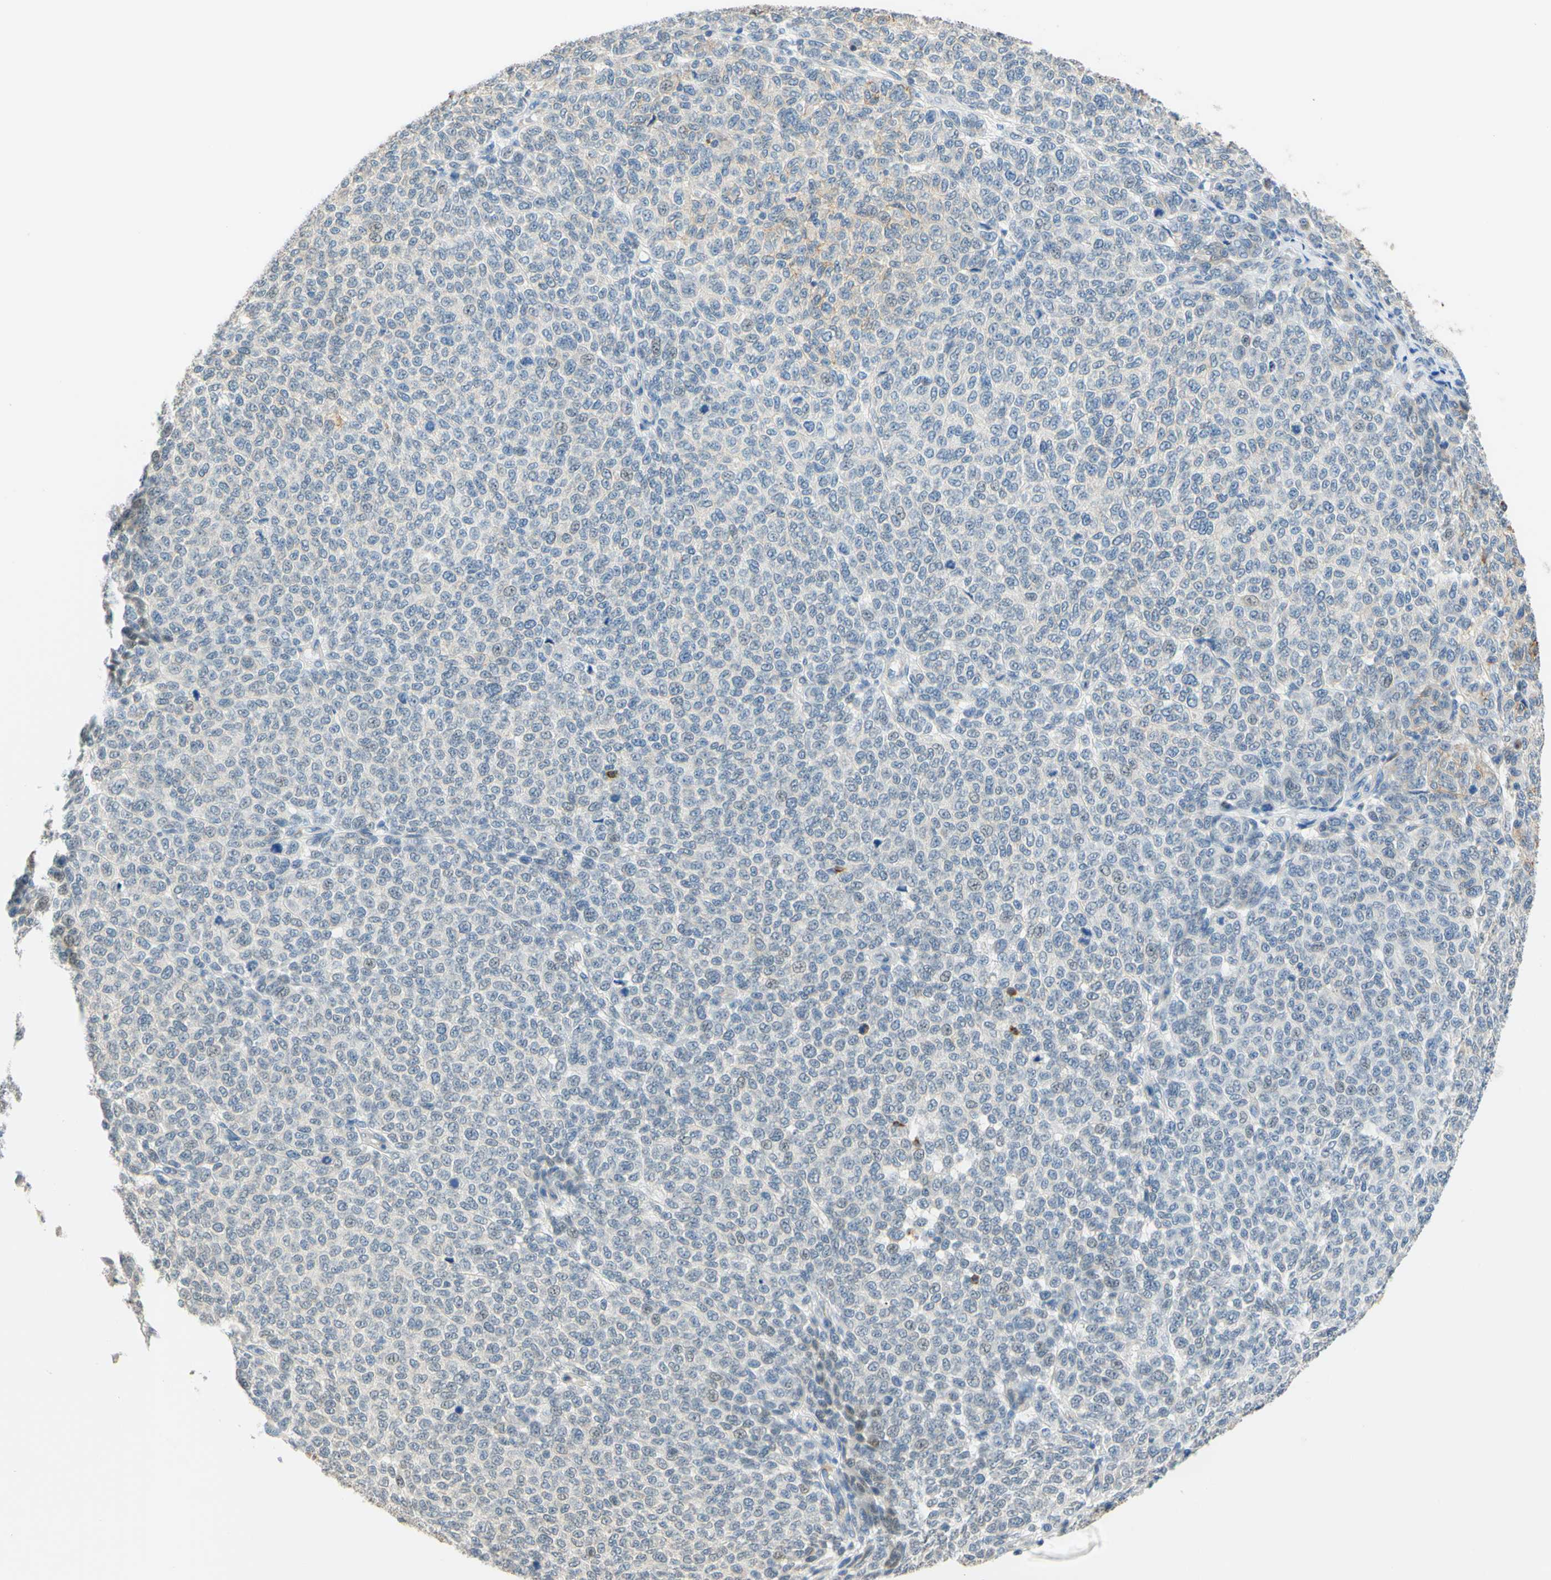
{"staining": {"intensity": "moderate", "quantity": "<25%", "location": "cytoplasmic/membranous"}, "tissue": "melanoma", "cell_type": "Tumor cells", "image_type": "cancer", "snomed": [{"axis": "morphology", "description": "Malignant melanoma, NOS"}, {"axis": "topography", "description": "Skin"}], "caption": "Moderate cytoplasmic/membranous protein expression is present in approximately <25% of tumor cells in melanoma. (brown staining indicates protein expression, while blue staining denotes nuclei).", "gene": "TREM2", "patient": {"sex": "male", "age": 59}}